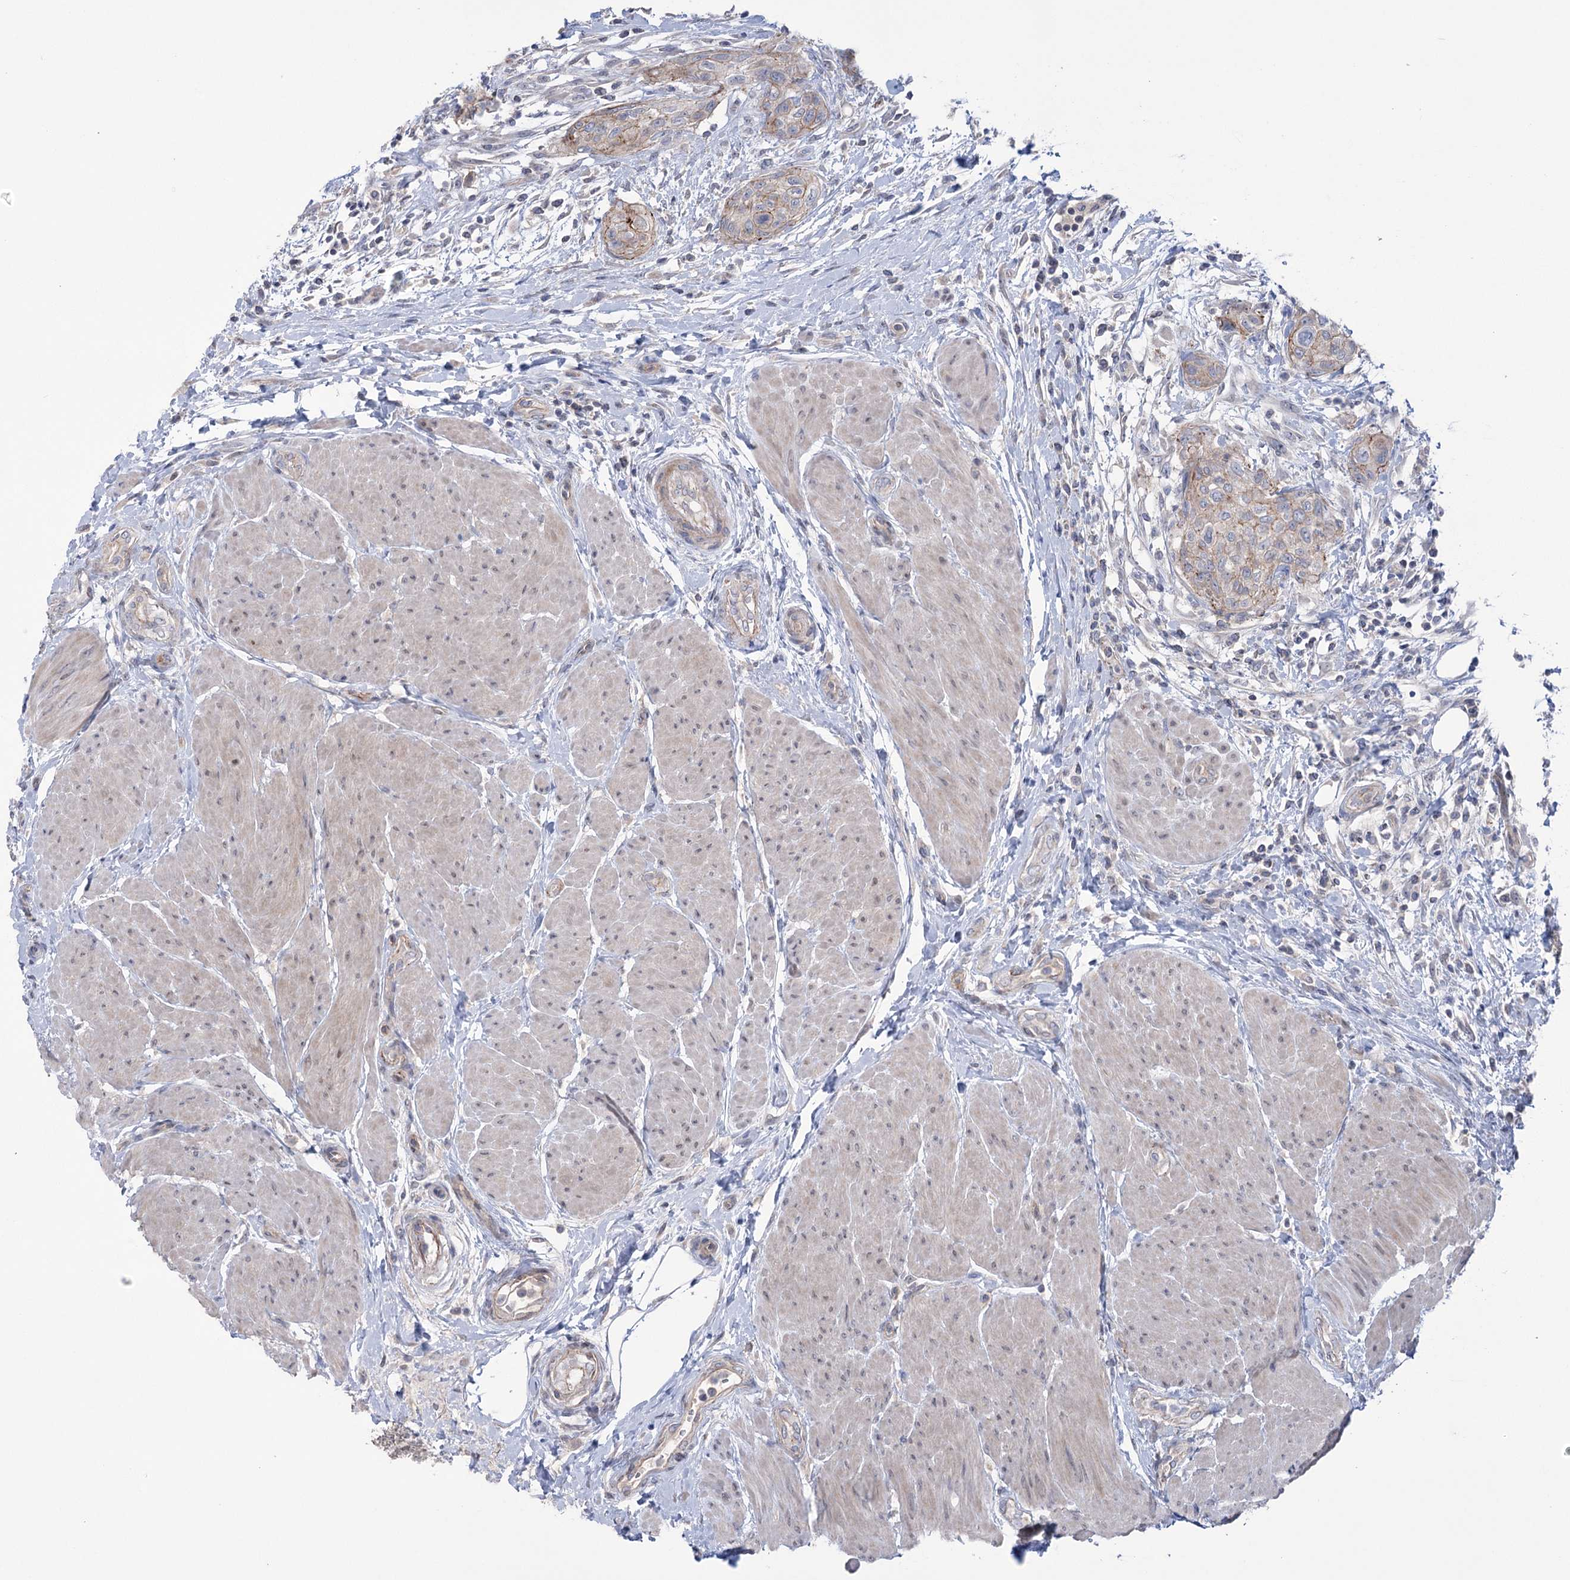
{"staining": {"intensity": "weak", "quantity": "<25%", "location": "cytoplasmic/membranous"}, "tissue": "urothelial cancer", "cell_type": "Tumor cells", "image_type": "cancer", "snomed": [{"axis": "morphology", "description": "Normal tissue, NOS"}, {"axis": "morphology", "description": "Urothelial carcinoma, NOS"}, {"axis": "topography", "description": "Urinary bladder"}, {"axis": "topography", "description": "Peripheral nerve tissue"}], "caption": "Protein analysis of urothelial cancer demonstrates no significant expression in tumor cells.", "gene": "TRIM71", "patient": {"sex": "male", "age": 35}}